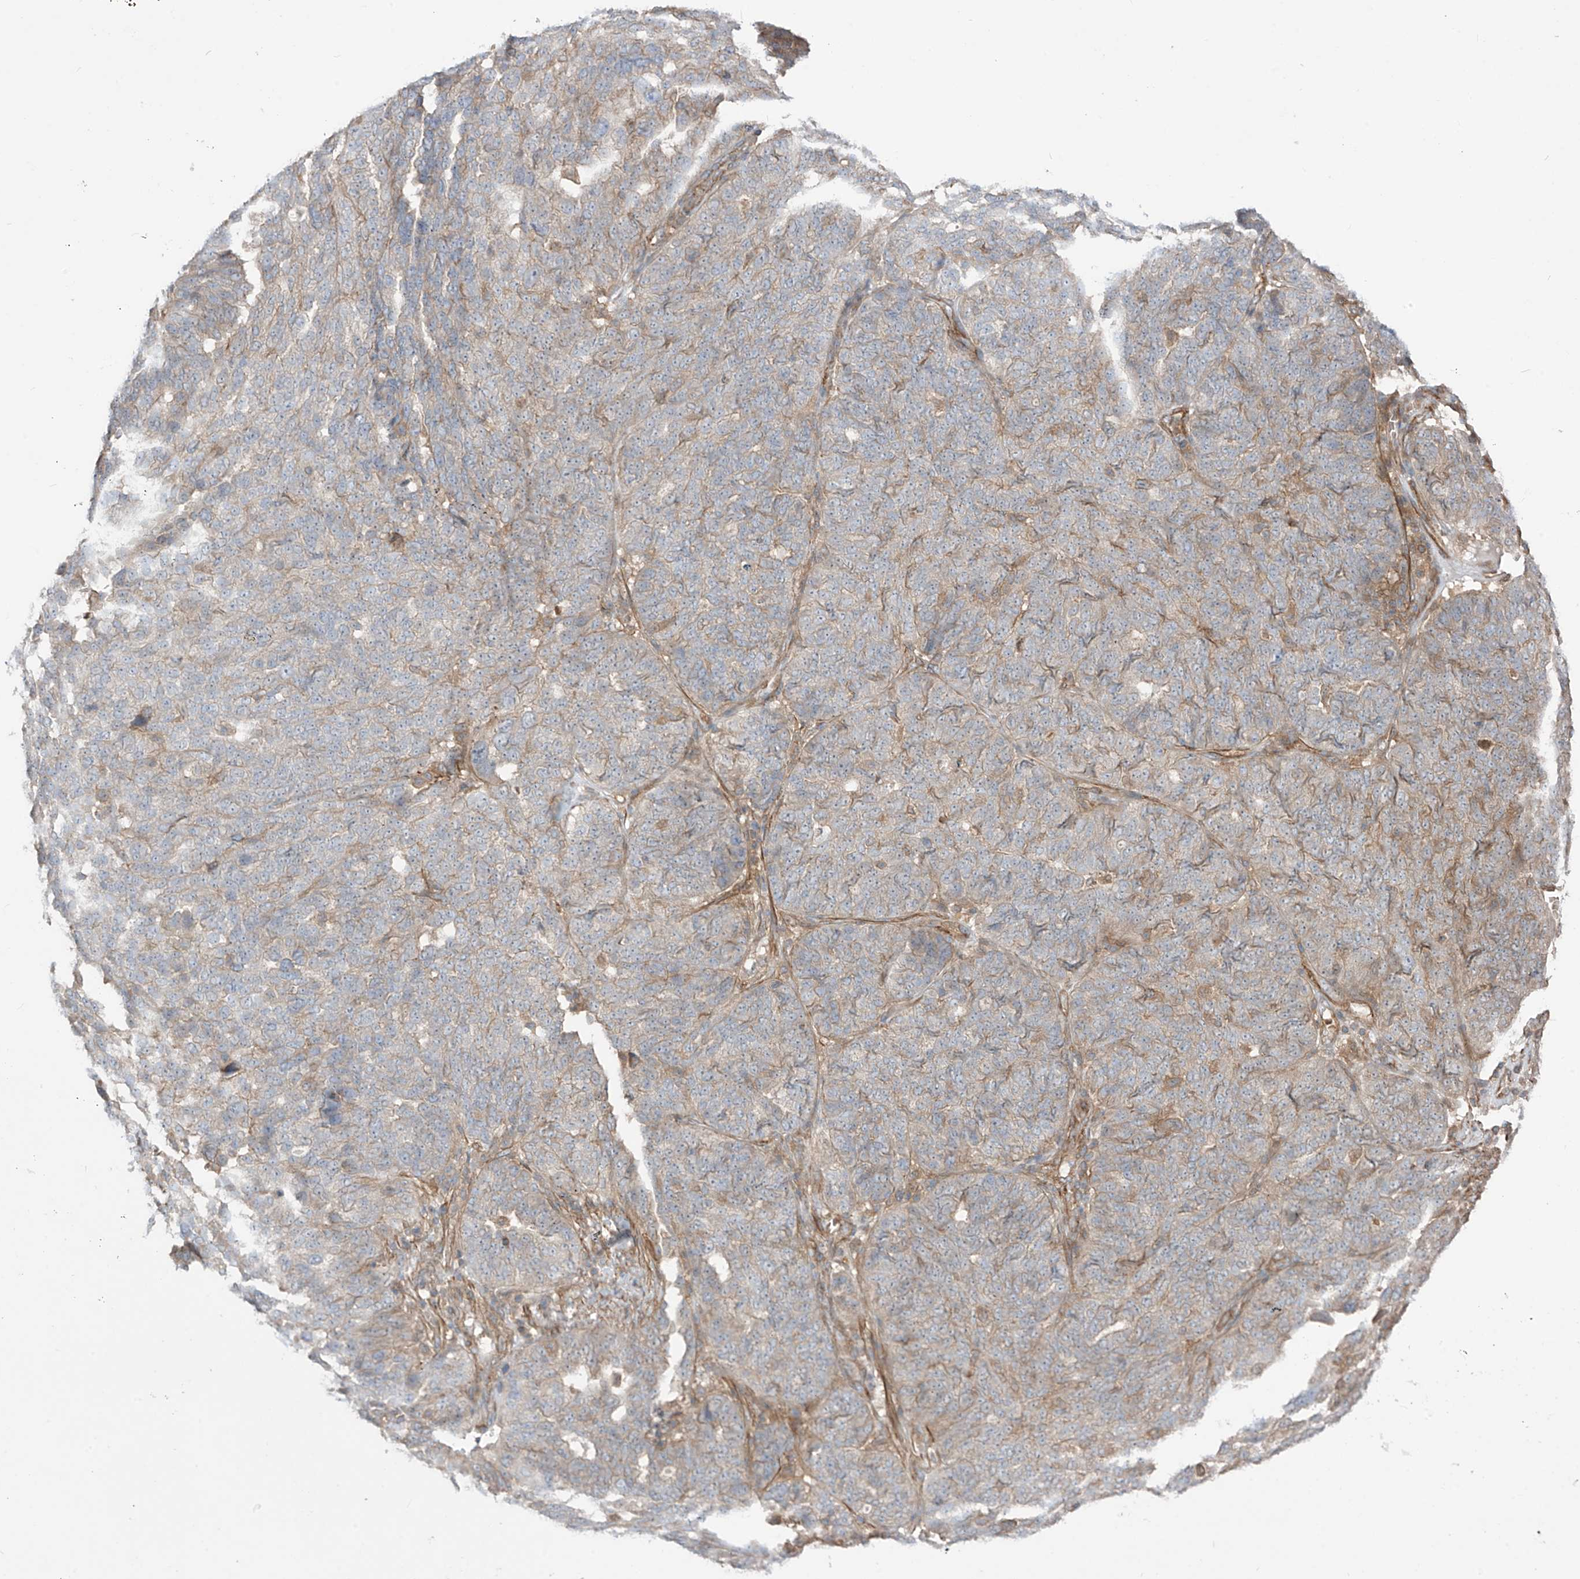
{"staining": {"intensity": "weak", "quantity": "25%-75%", "location": "cytoplasmic/membranous"}, "tissue": "ovarian cancer", "cell_type": "Tumor cells", "image_type": "cancer", "snomed": [{"axis": "morphology", "description": "Cystadenocarcinoma, serous, NOS"}, {"axis": "topography", "description": "Ovary"}], "caption": "Tumor cells show low levels of weak cytoplasmic/membranous positivity in about 25%-75% of cells in serous cystadenocarcinoma (ovarian).", "gene": "TRMU", "patient": {"sex": "female", "age": 59}}